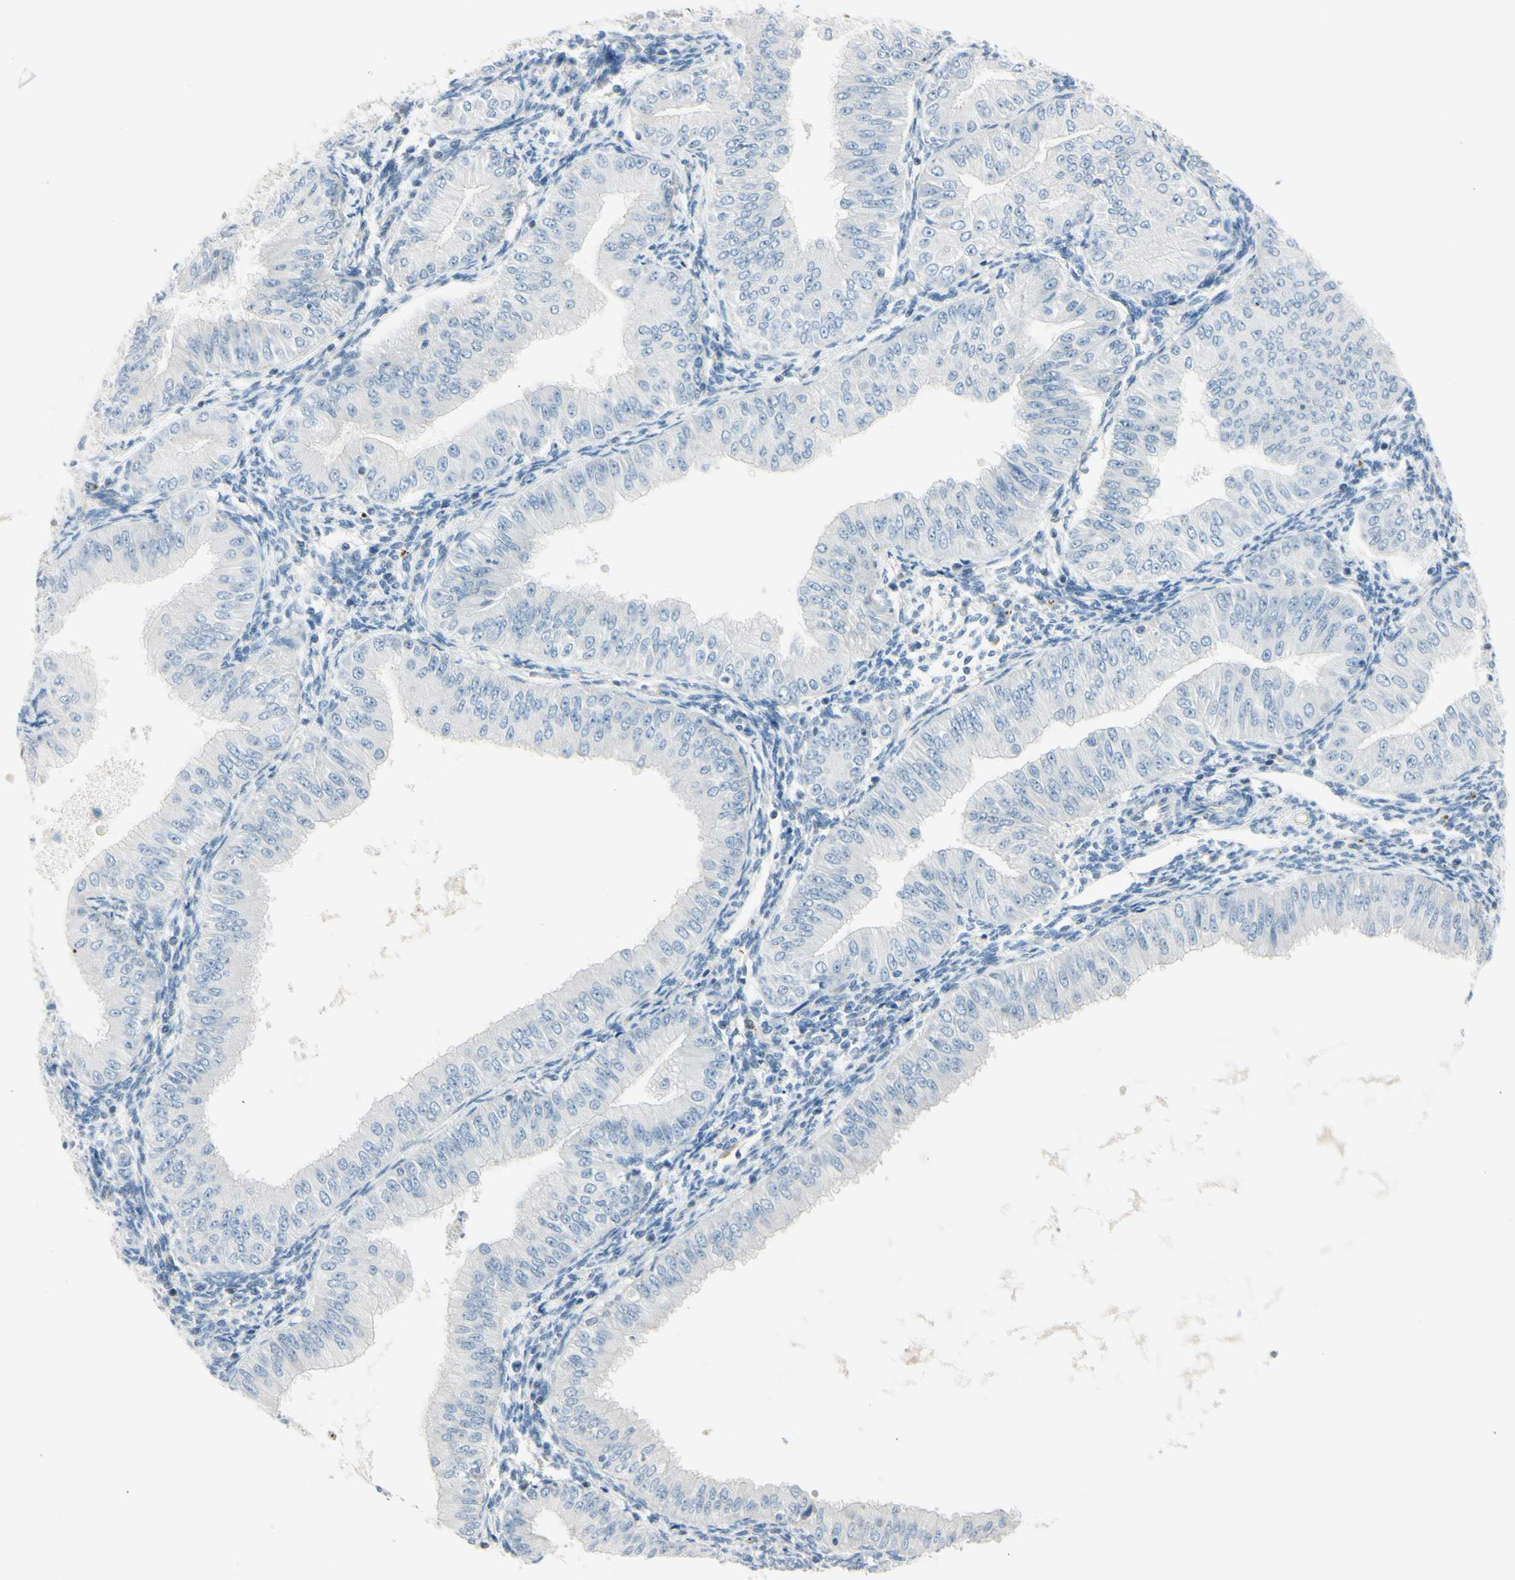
{"staining": {"intensity": "negative", "quantity": "none", "location": "none"}, "tissue": "endometrial cancer", "cell_type": "Tumor cells", "image_type": "cancer", "snomed": [{"axis": "morphology", "description": "Normal tissue, NOS"}, {"axis": "morphology", "description": "Adenocarcinoma, NOS"}, {"axis": "topography", "description": "Endometrium"}], "caption": "Tumor cells are negative for brown protein staining in endometrial cancer (adenocarcinoma).", "gene": "ASB9", "patient": {"sex": "female", "age": 53}}